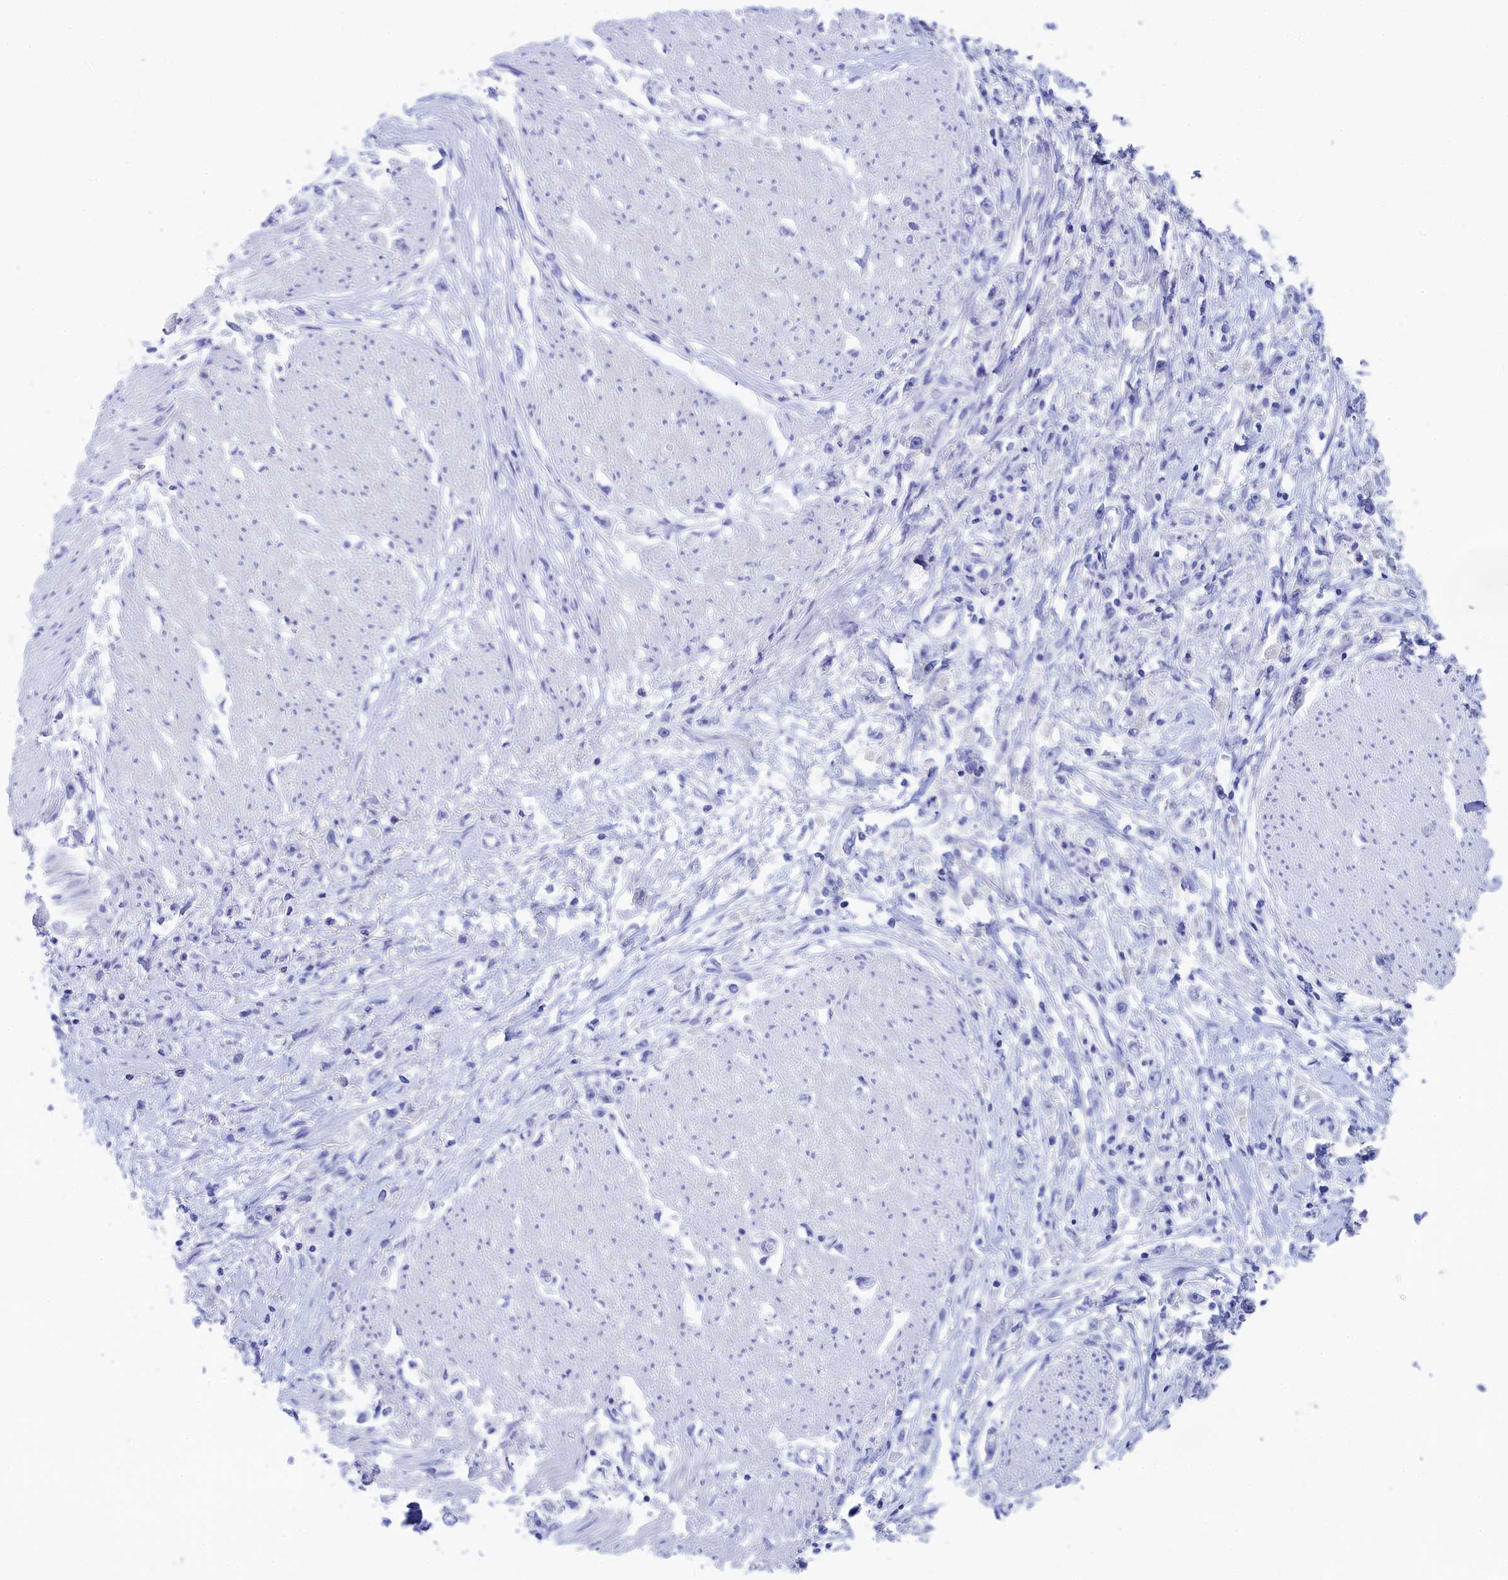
{"staining": {"intensity": "negative", "quantity": "none", "location": "none"}, "tissue": "stomach cancer", "cell_type": "Tumor cells", "image_type": "cancer", "snomed": [{"axis": "morphology", "description": "Adenocarcinoma, NOS"}, {"axis": "topography", "description": "Stomach"}], "caption": "Immunohistochemistry (IHC) of human stomach adenocarcinoma demonstrates no staining in tumor cells.", "gene": "TRIM10", "patient": {"sex": "female", "age": 59}}